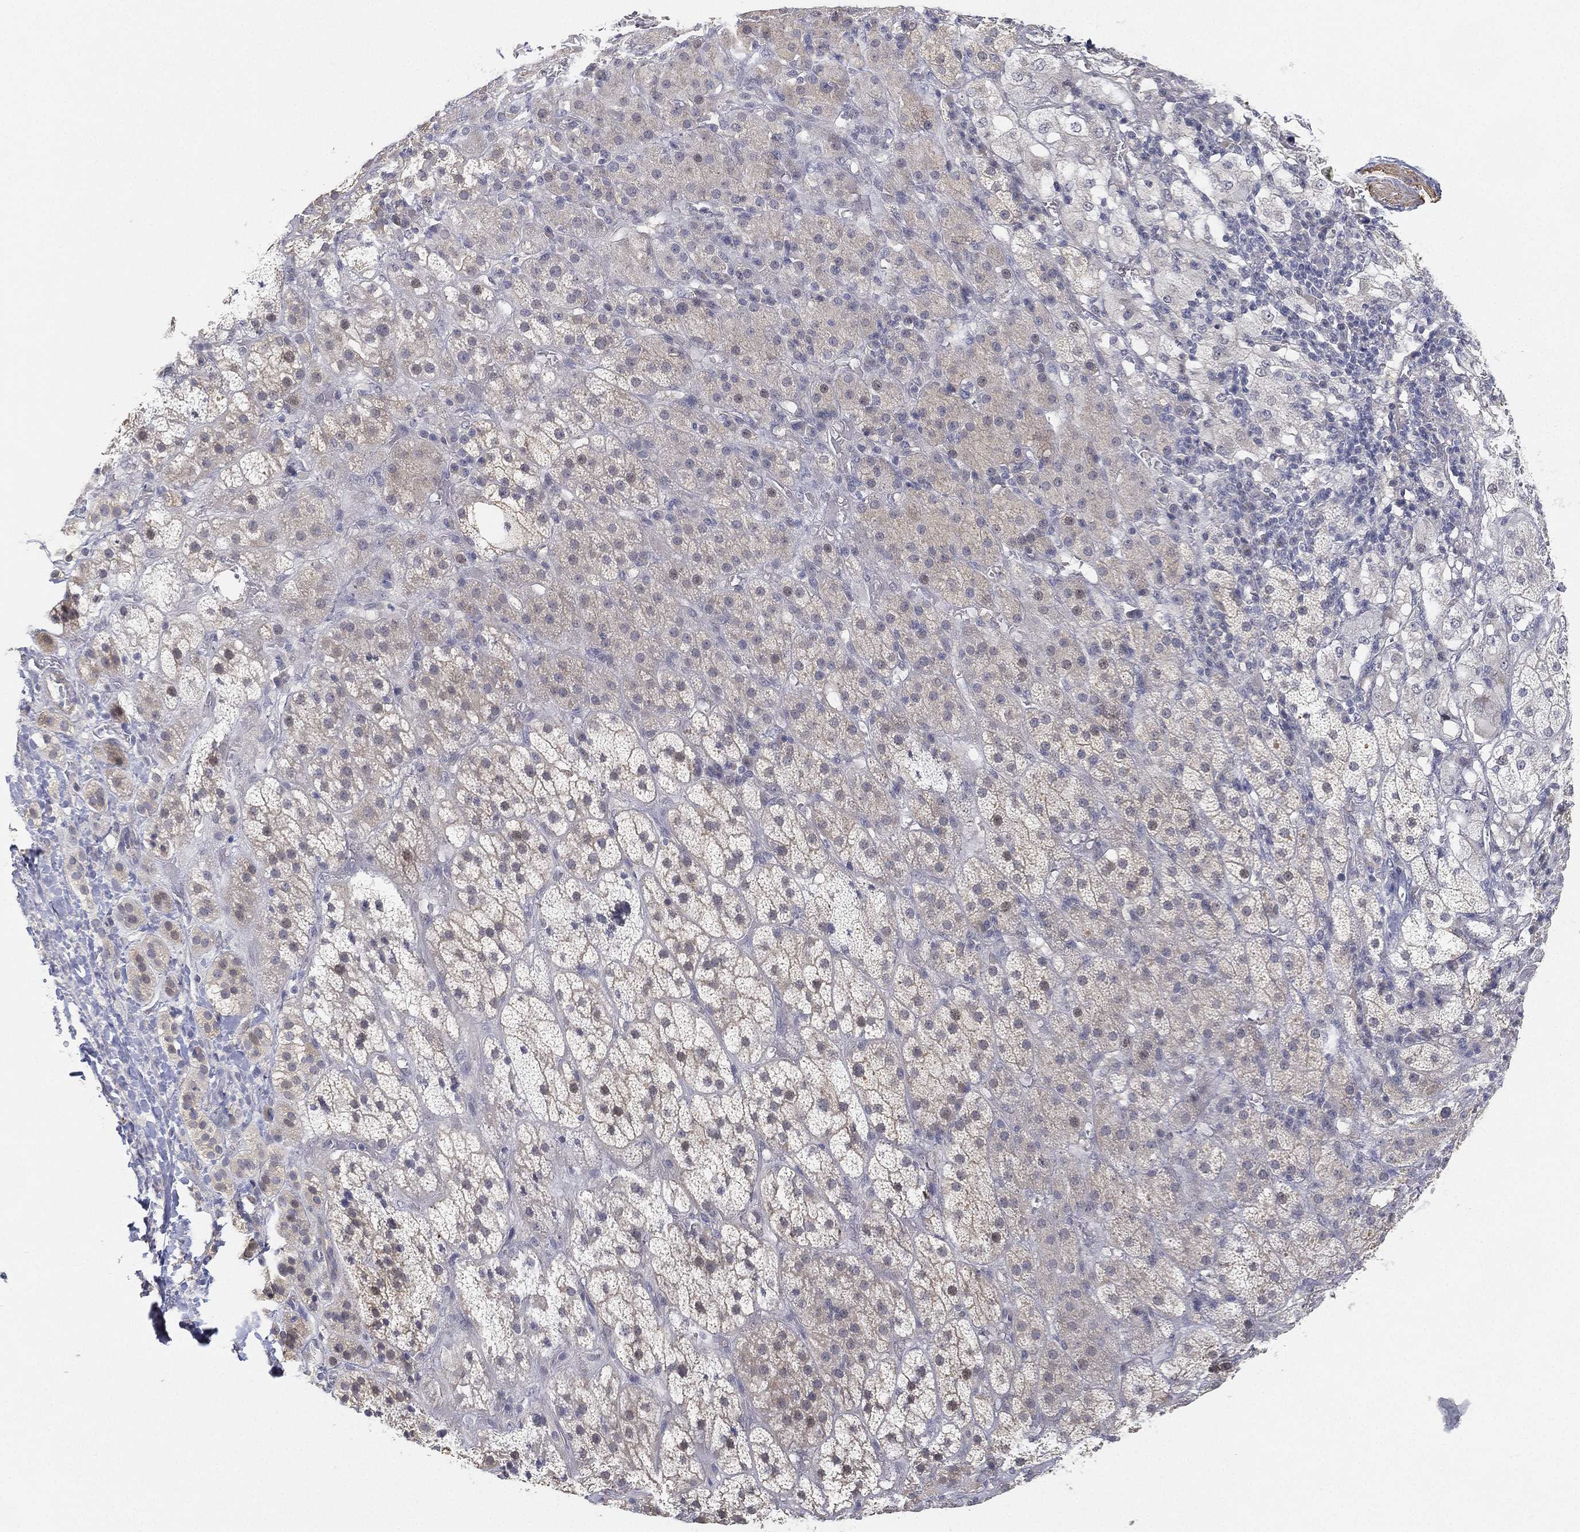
{"staining": {"intensity": "weak", "quantity": "<25%", "location": "cytoplasmic/membranous"}, "tissue": "adrenal gland", "cell_type": "Glandular cells", "image_type": "normal", "snomed": [{"axis": "morphology", "description": "Normal tissue, NOS"}, {"axis": "topography", "description": "Adrenal gland"}], "caption": "Adrenal gland stained for a protein using IHC reveals no expression glandular cells.", "gene": "GPR61", "patient": {"sex": "male", "age": 70}}